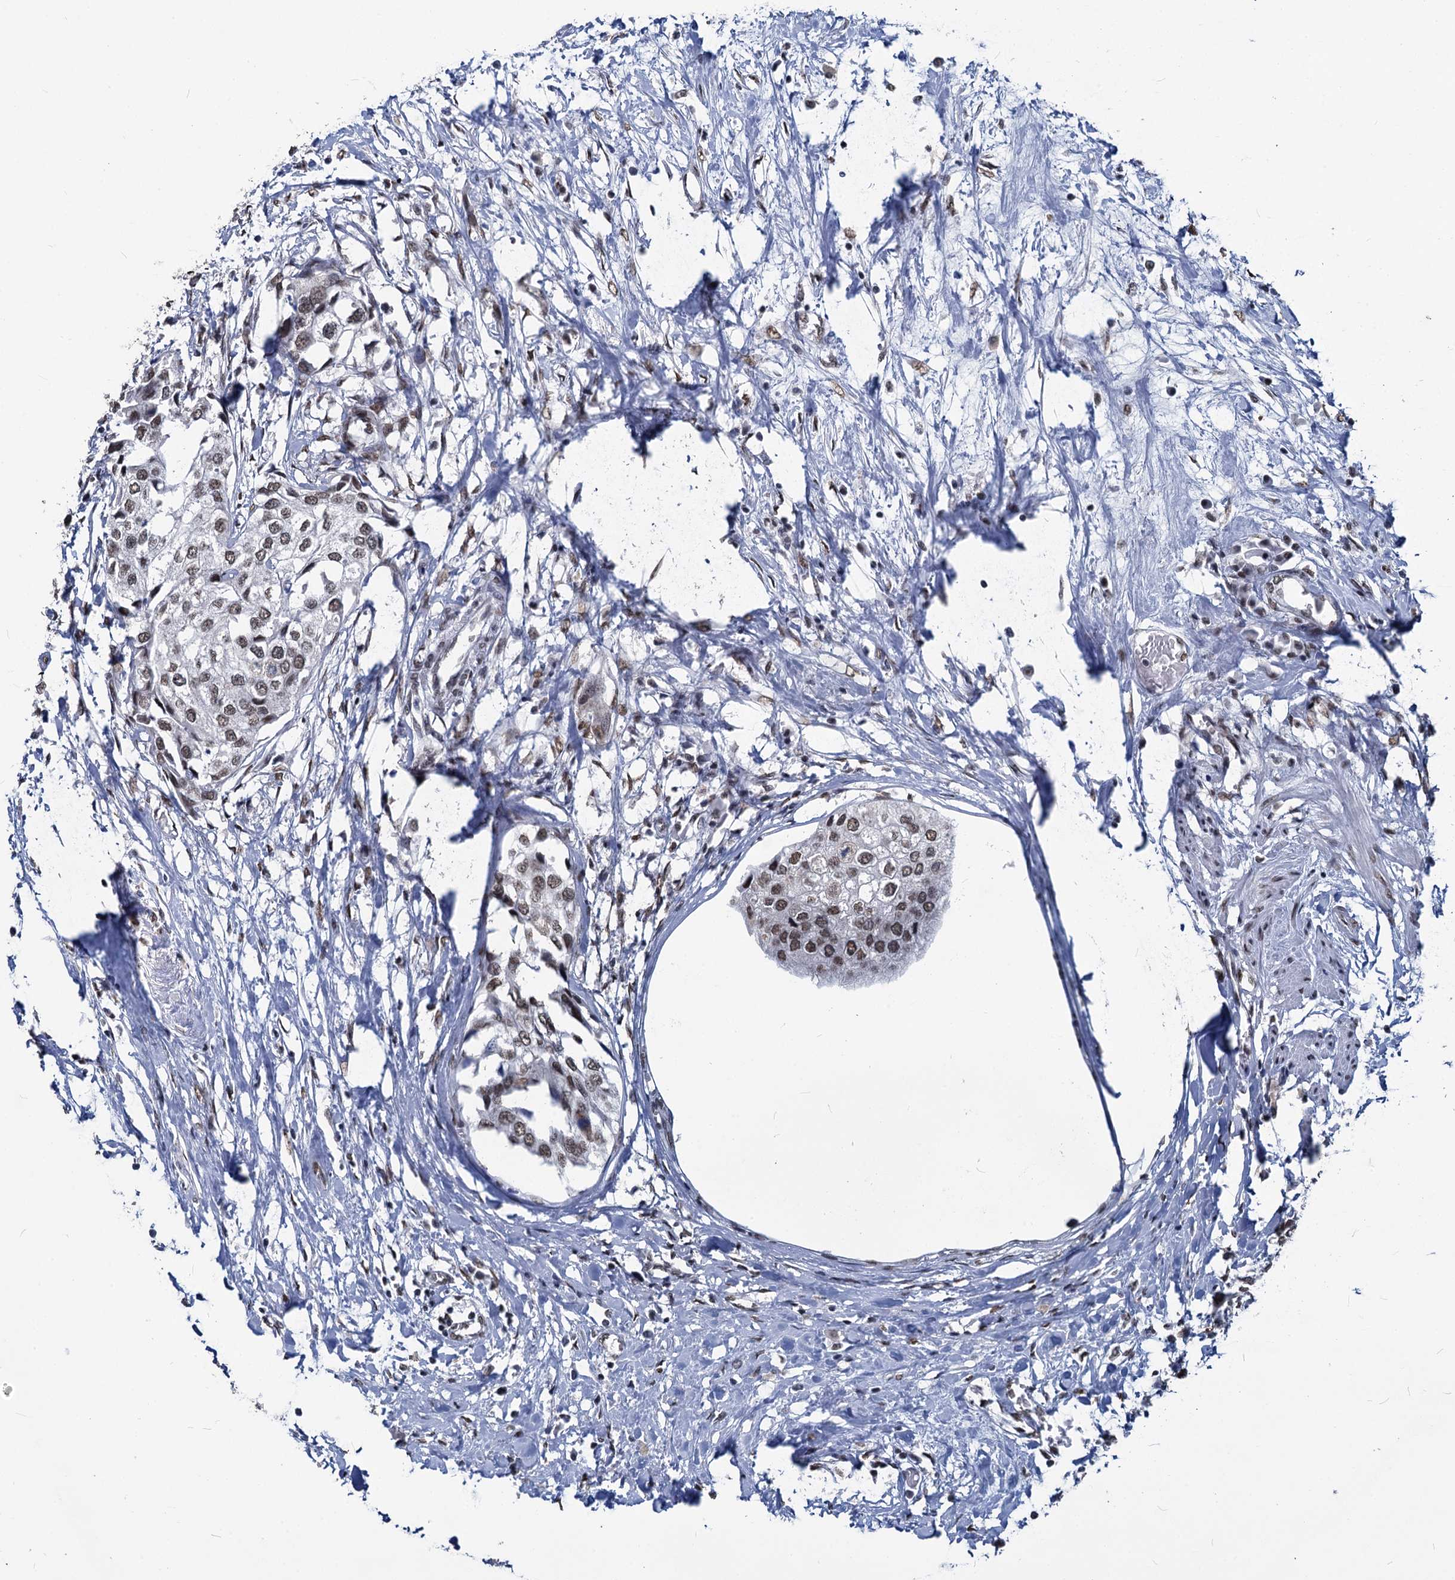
{"staining": {"intensity": "moderate", "quantity": ">75%", "location": "nuclear"}, "tissue": "urothelial cancer", "cell_type": "Tumor cells", "image_type": "cancer", "snomed": [{"axis": "morphology", "description": "Urothelial carcinoma, High grade"}, {"axis": "topography", "description": "Urinary bladder"}], "caption": "The immunohistochemical stain labels moderate nuclear expression in tumor cells of high-grade urothelial carcinoma tissue.", "gene": "PARPBP", "patient": {"sex": "male", "age": 64}}